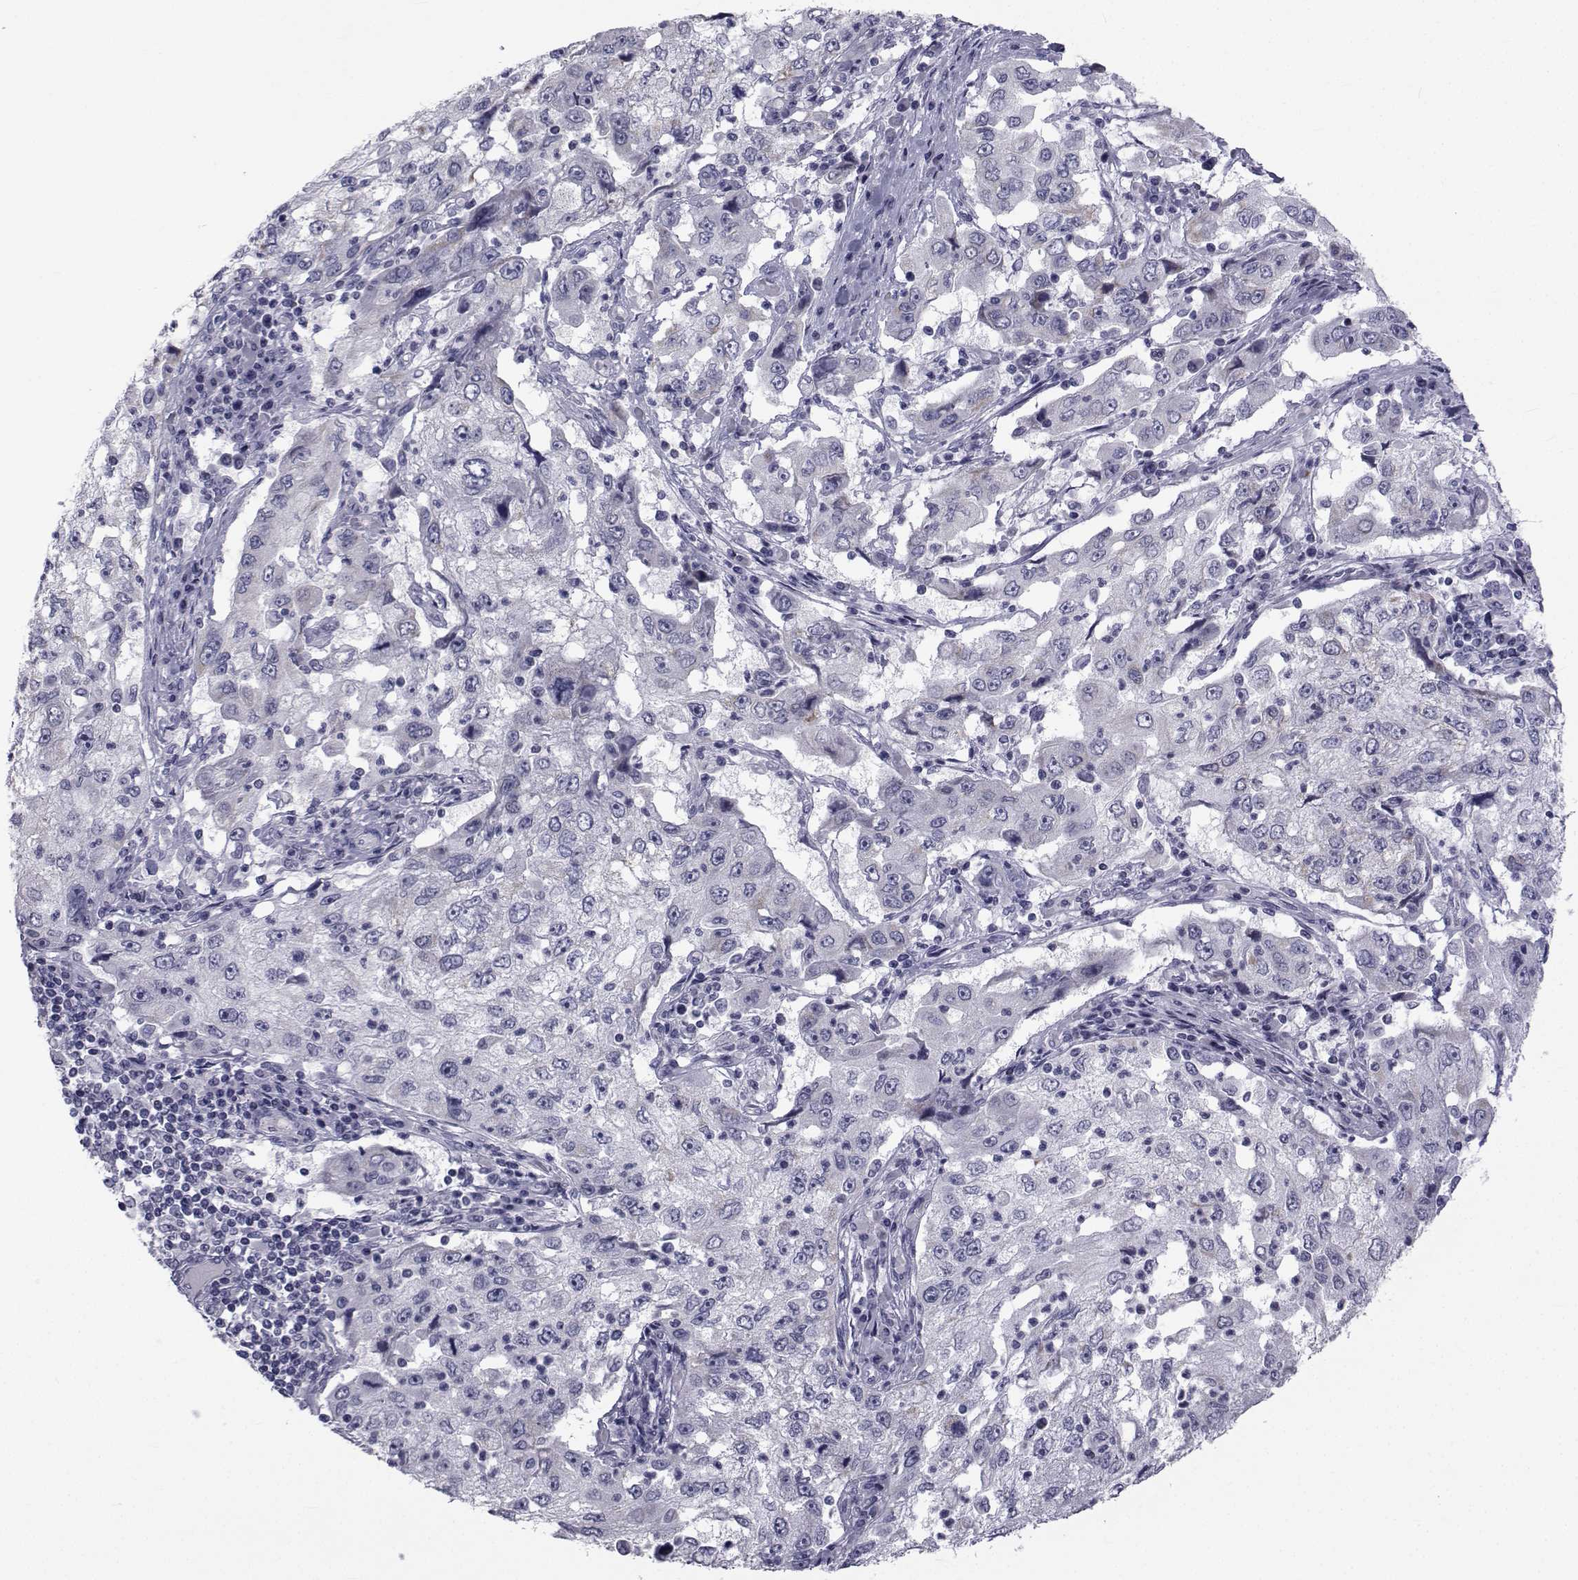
{"staining": {"intensity": "negative", "quantity": "none", "location": "none"}, "tissue": "cervical cancer", "cell_type": "Tumor cells", "image_type": "cancer", "snomed": [{"axis": "morphology", "description": "Squamous cell carcinoma, NOS"}, {"axis": "topography", "description": "Cervix"}], "caption": "A high-resolution histopathology image shows immunohistochemistry (IHC) staining of cervical cancer, which exhibits no significant staining in tumor cells. (DAB immunohistochemistry (IHC) with hematoxylin counter stain).", "gene": "FDXR", "patient": {"sex": "female", "age": 36}}